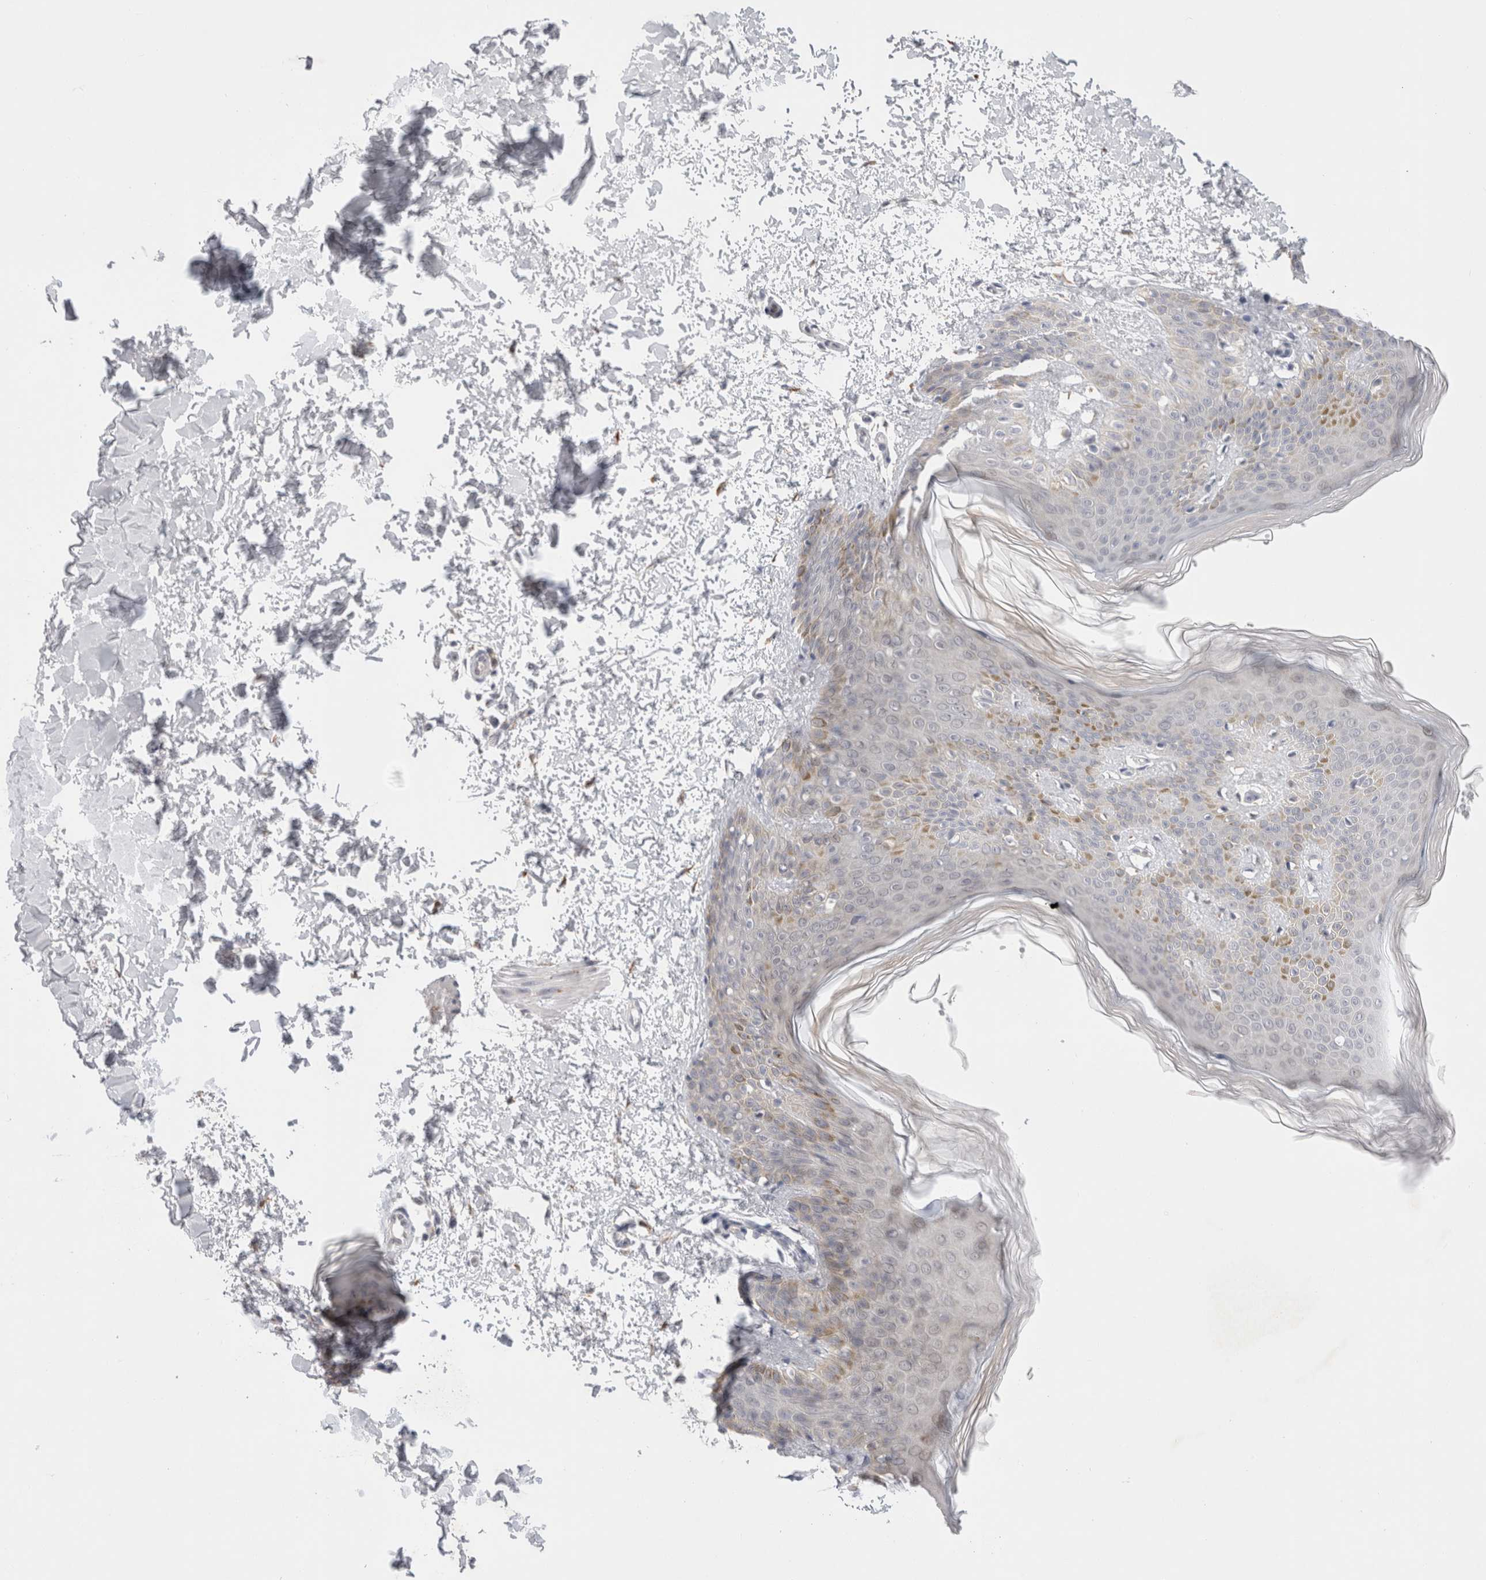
{"staining": {"intensity": "negative", "quantity": "none", "location": "none"}, "tissue": "skin", "cell_type": "Fibroblasts", "image_type": "normal", "snomed": [{"axis": "morphology", "description": "Normal tissue, NOS"}, {"axis": "morphology", "description": "Neoplasm, benign, NOS"}, {"axis": "topography", "description": "Skin"}, {"axis": "topography", "description": "Soft tissue"}], "caption": "Image shows no protein staining in fibroblasts of normal skin.", "gene": "TRMT1L", "patient": {"sex": "male", "age": 26}}